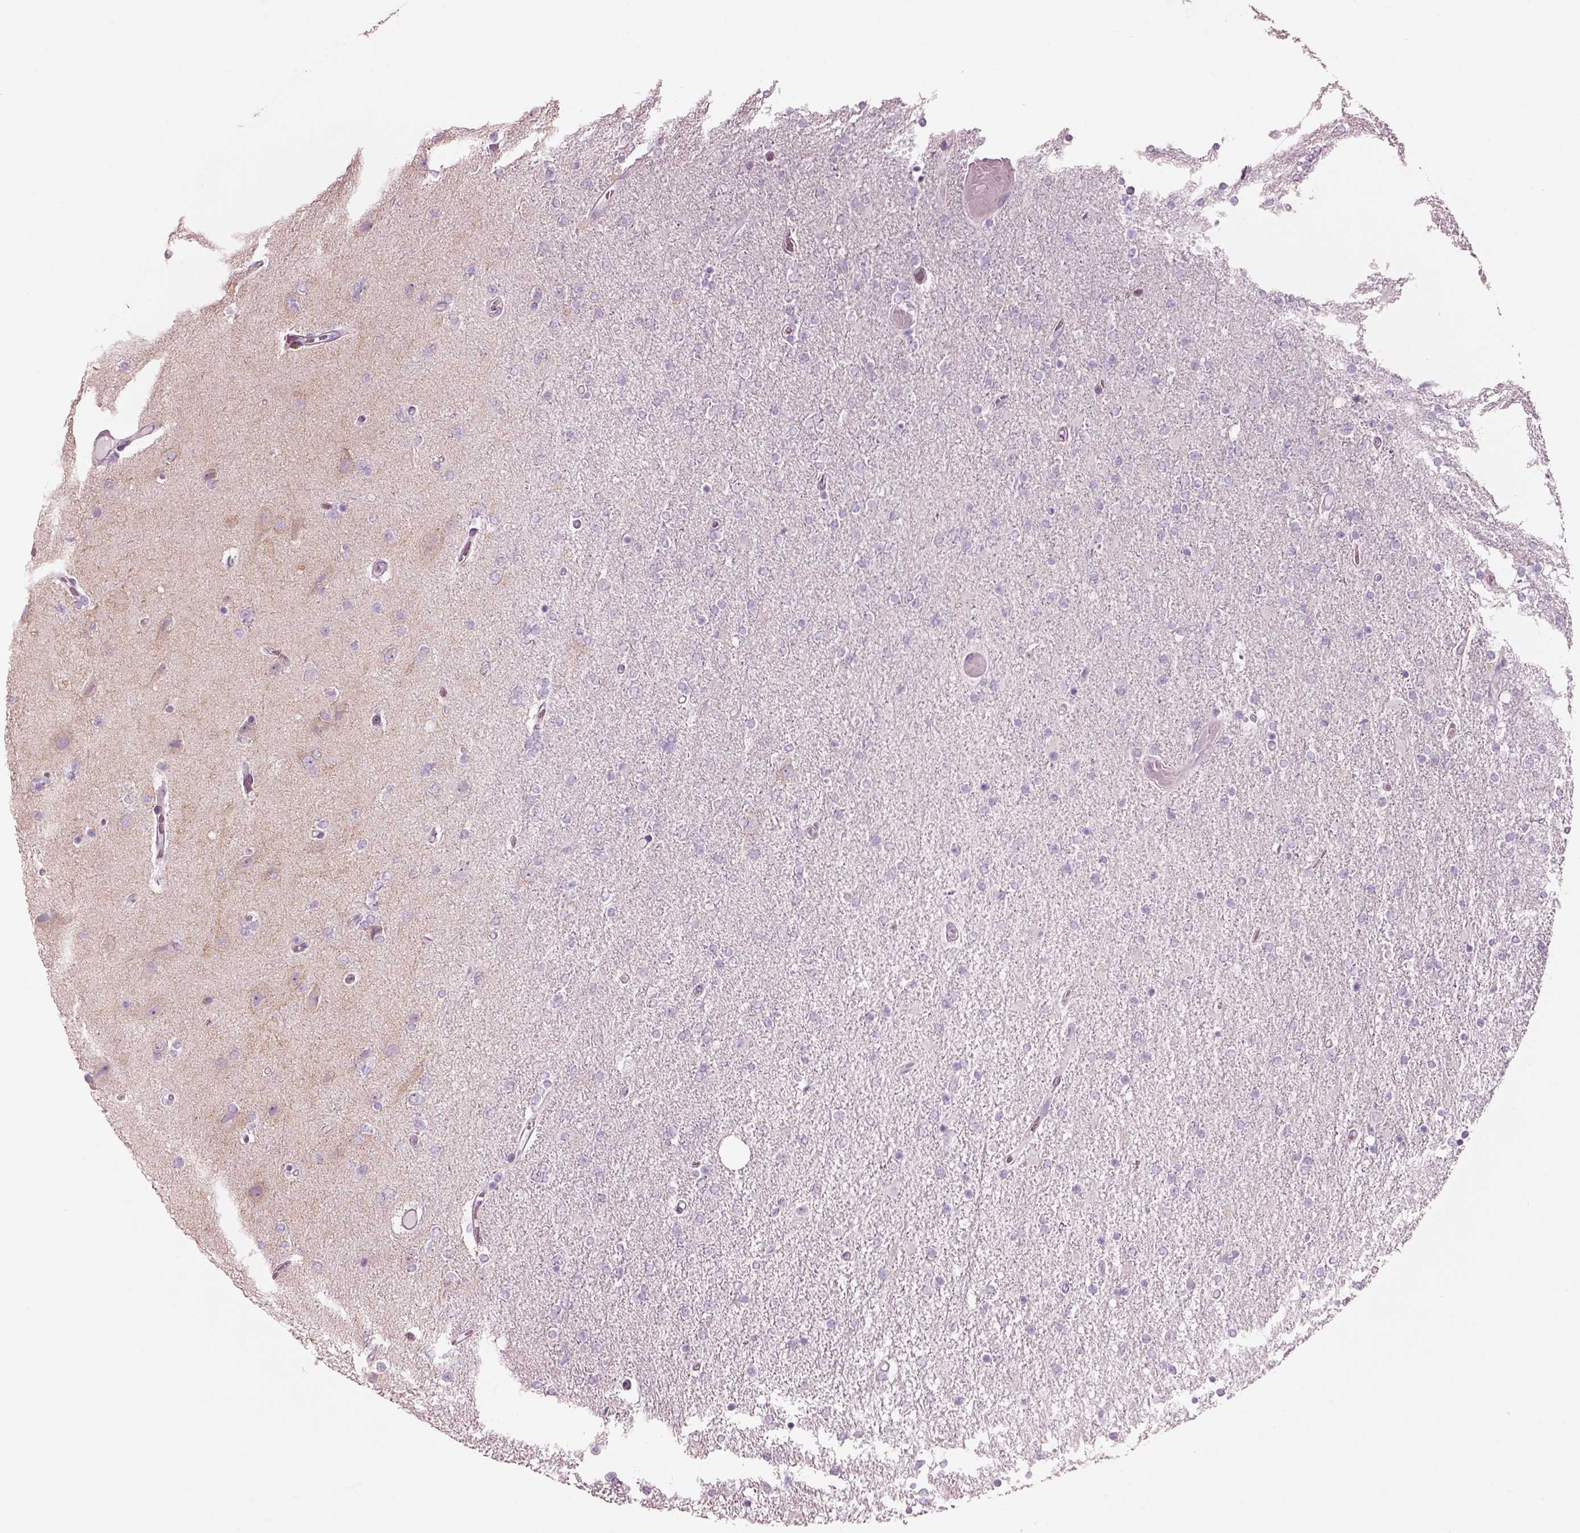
{"staining": {"intensity": "negative", "quantity": "none", "location": "none"}, "tissue": "glioma", "cell_type": "Tumor cells", "image_type": "cancer", "snomed": [{"axis": "morphology", "description": "Glioma, malignant, High grade"}, {"axis": "topography", "description": "Cerebral cortex"}], "caption": "Micrograph shows no significant protein positivity in tumor cells of high-grade glioma (malignant).", "gene": "SLC27A2", "patient": {"sex": "male", "age": 70}}